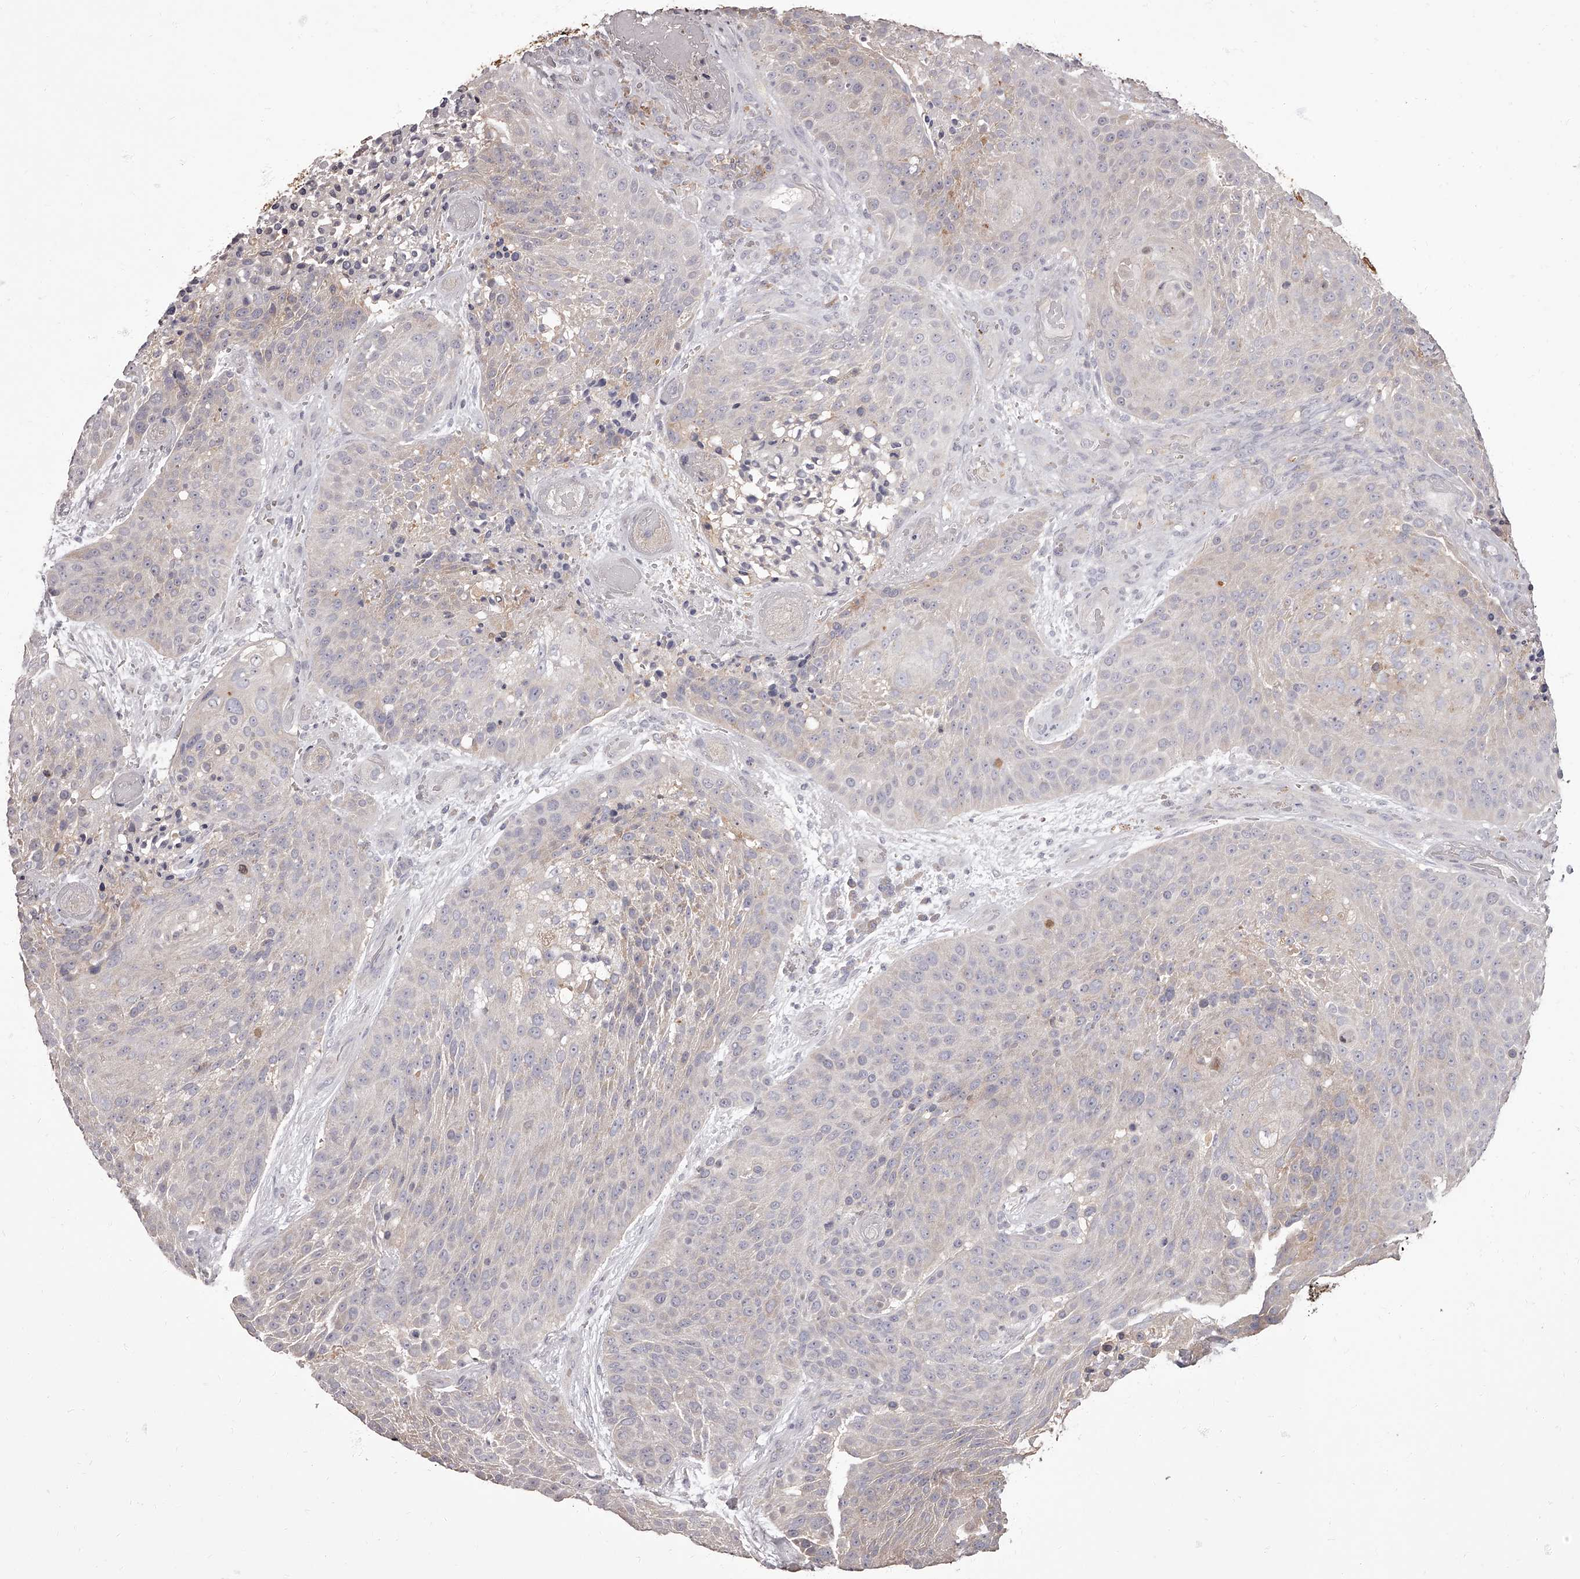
{"staining": {"intensity": "negative", "quantity": "none", "location": "none"}, "tissue": "urothelial cancer", "cell_type": "Tumor cells", "image_type": "cancer", "snomed": [{"axis": "morphology", "description": "Urothelial carcinoma, High grade"}, {"axis": "topography", "description": "Urinary bladder"}], "caption": "Tumor cells show no significant protein positivity in urothelial cancer. The staining is performed using DAB brown chromogen with nuclei counter-stained in using hematoxylin.", "gene": "APEH", "patient": {"sex": "female", "age": 63}}